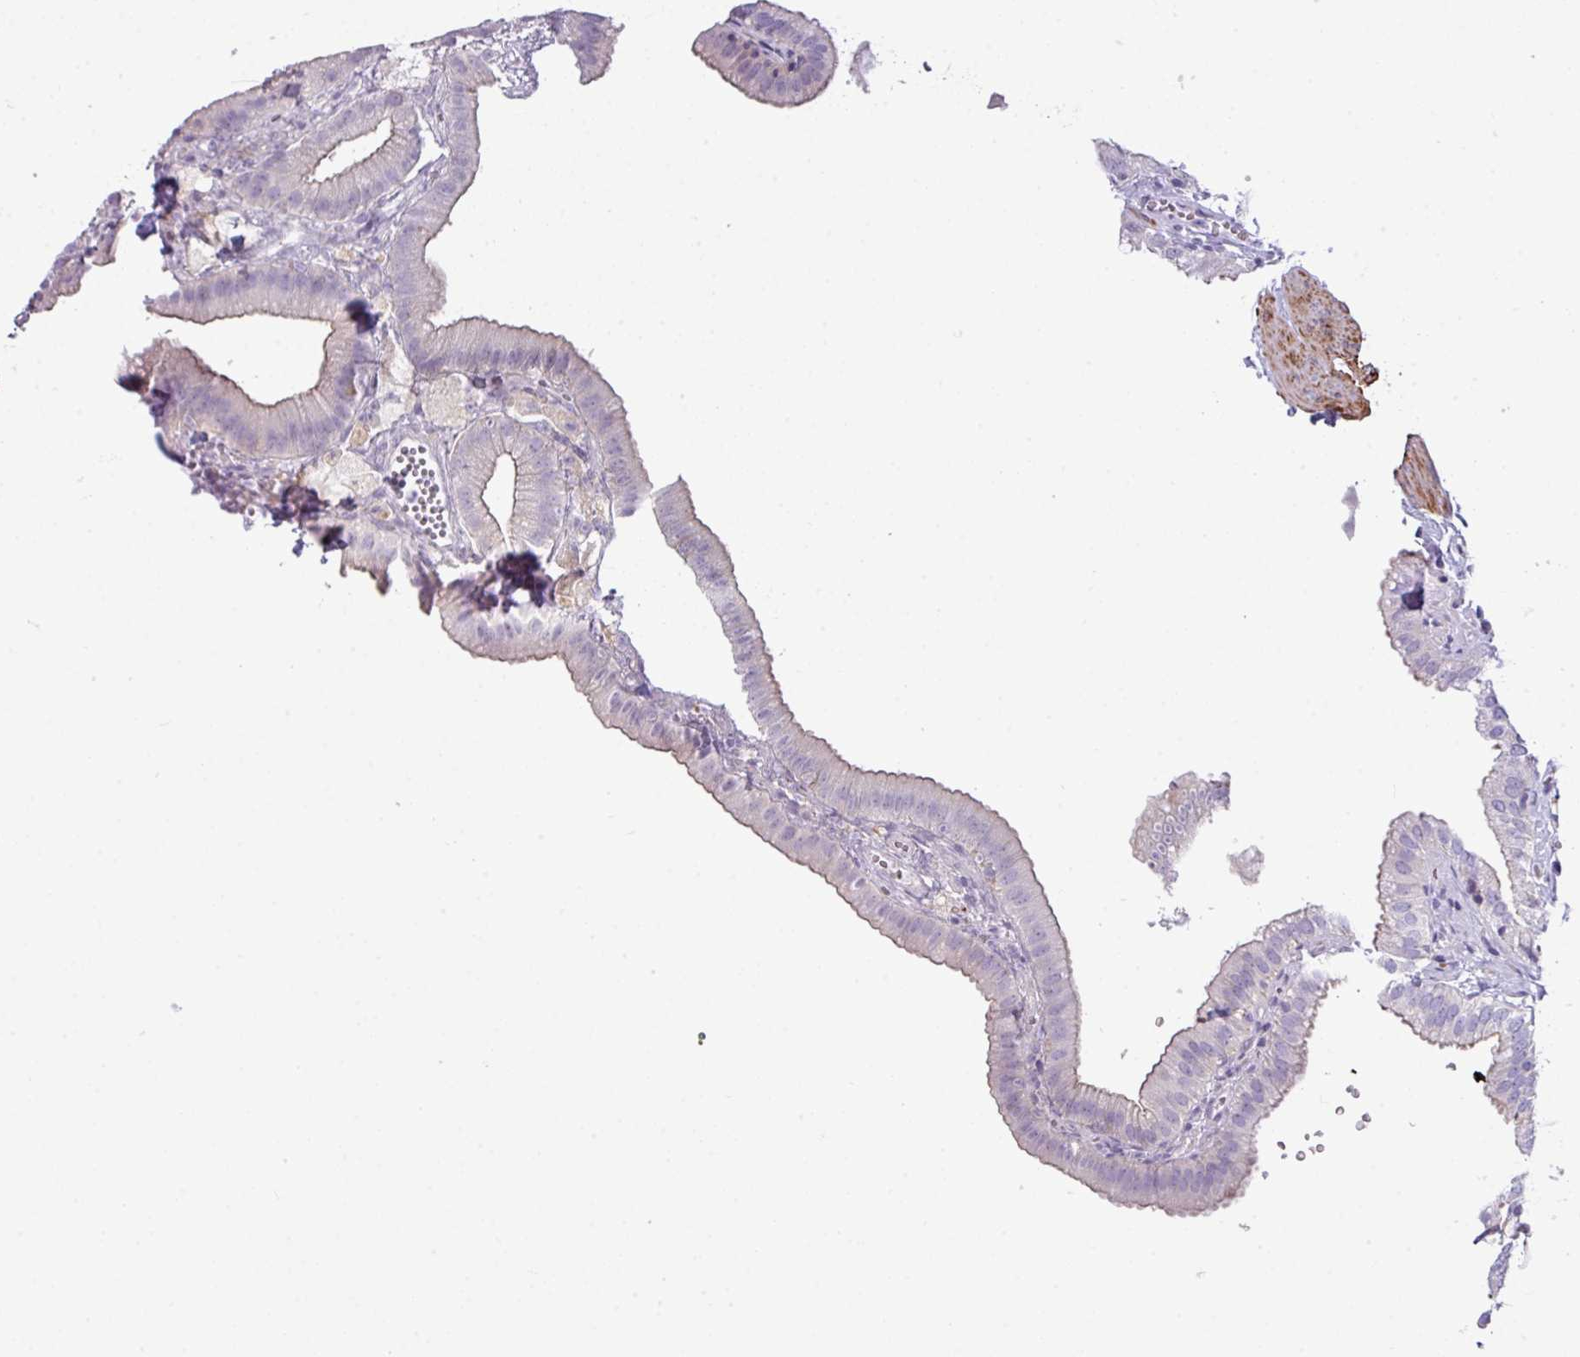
{"staining": {"intensity": "weak", "quantity": "25%-75%", "location": "cytoplasmic/membranous"}, "tissue": "gallbladder", "cell_type": "Glandular cells", "image_type": "normal", "snomed": [{"axis": "morphology", "description": "Normal tissue, NOS"}, {"axis": "topography", "description": "Gallbladder"}], "caption": "The immunohistochemical stain highlights weak cytoplasmic/membranous expression in glandular cells of unremarkable gallbladder.", "gene": "ABCC5", "patient": {"sex": "female", "age": 61}}